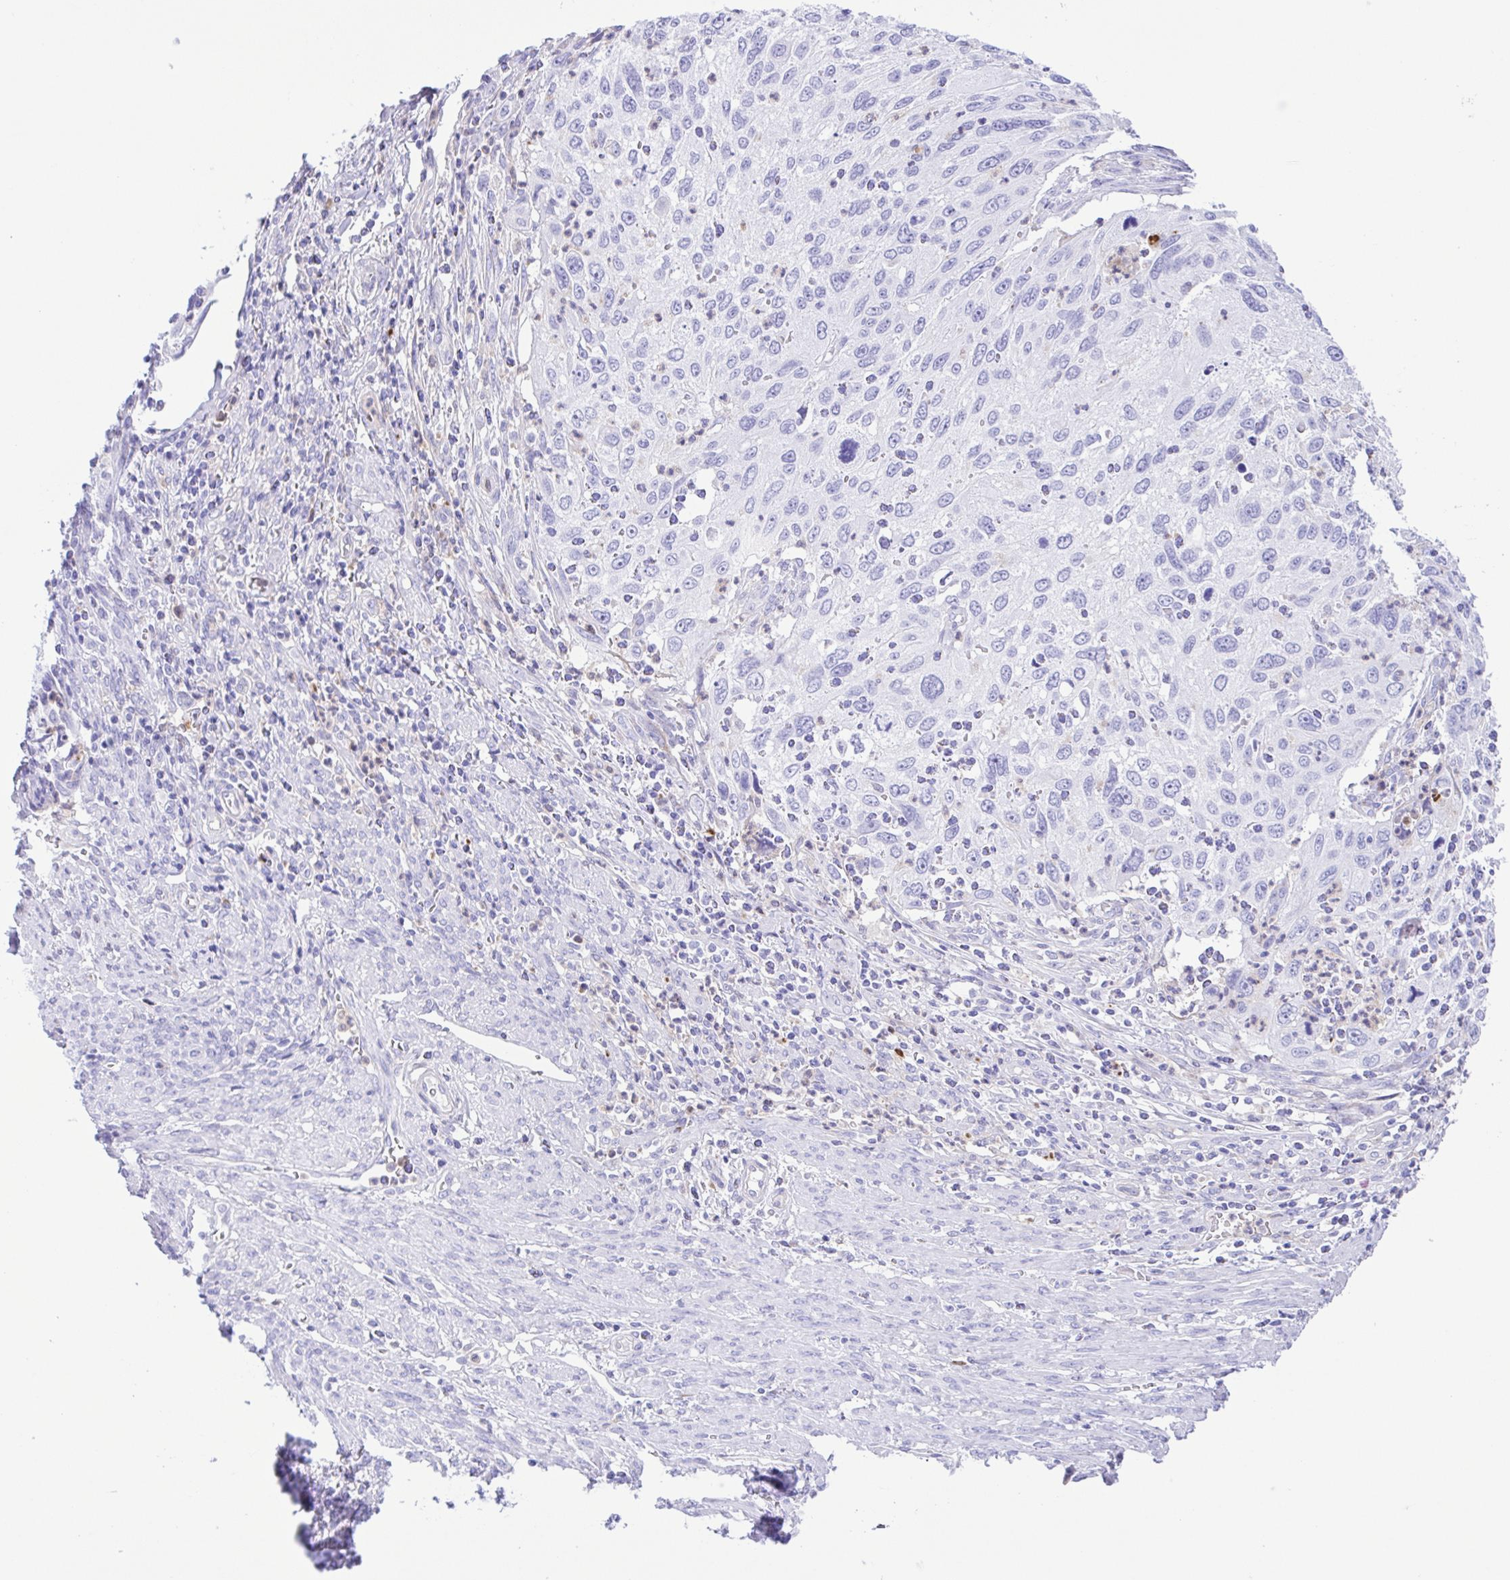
{"staining": {"intensity": "negative", "quantity": "none", "location": "none"}, "tissue": "cervical cancer", "cell_type": "Tumor cells", "image_type": "cancer", "snomed": [{"axis": "morphology", "description": "Squamous cell carcinoma, NOS"}, {"axis": "topography", "description": "Cervix"}], "caption": "Immunohistochemical staining of cervical cancer (squamous cell carcinoma) shows no significant expression in tumor cells. (DAB IHC with hematoxylin counter stain).", "gene": "GPR17", "patient": {"sex": "female", "age": 70}}